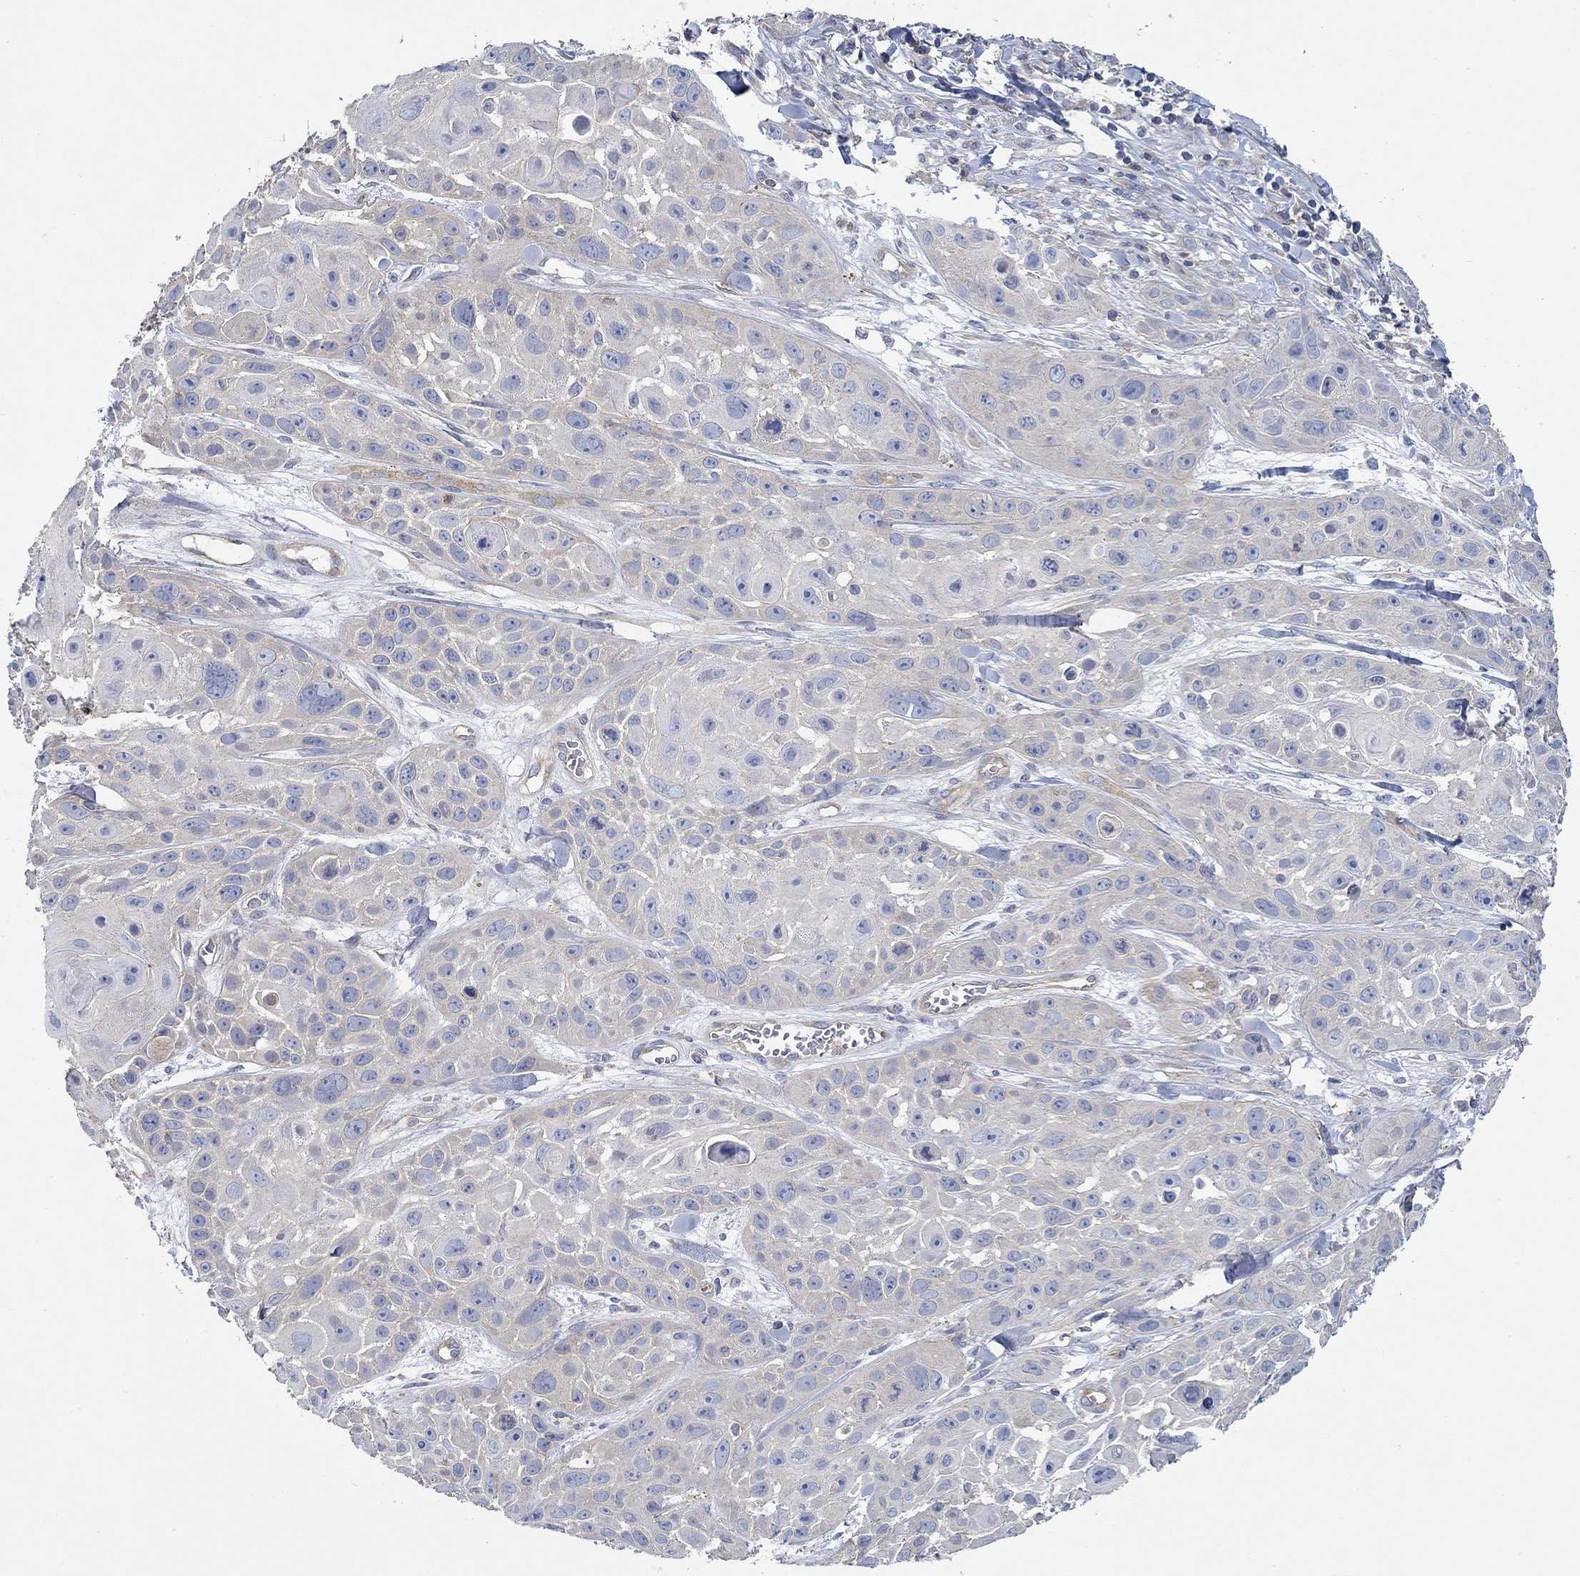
{"staining": {"intensity": "negative", "quantity": "none", "location": "none"}, "tissue": "skin cancer", "cell_type": "Tumor cells", "image_type": "cancer", "snomed": [{"axis": "morphology", "description": "Squamous cell carcinoma, NOS"}, {"axis": "topography", "description": "Skin"}, {"axis": "topography", "description": "Anal"}], "caption": "The micrograph reveals no significant positivity in tumor cells of skin cancer. (Brightfield microscopy of DAB (3,3'-diaminobenzidine) immunohistochemistry (IHC) at high magnification).", "gene": "BBOF1", "patient": {"sex": "female", "age": 75}}